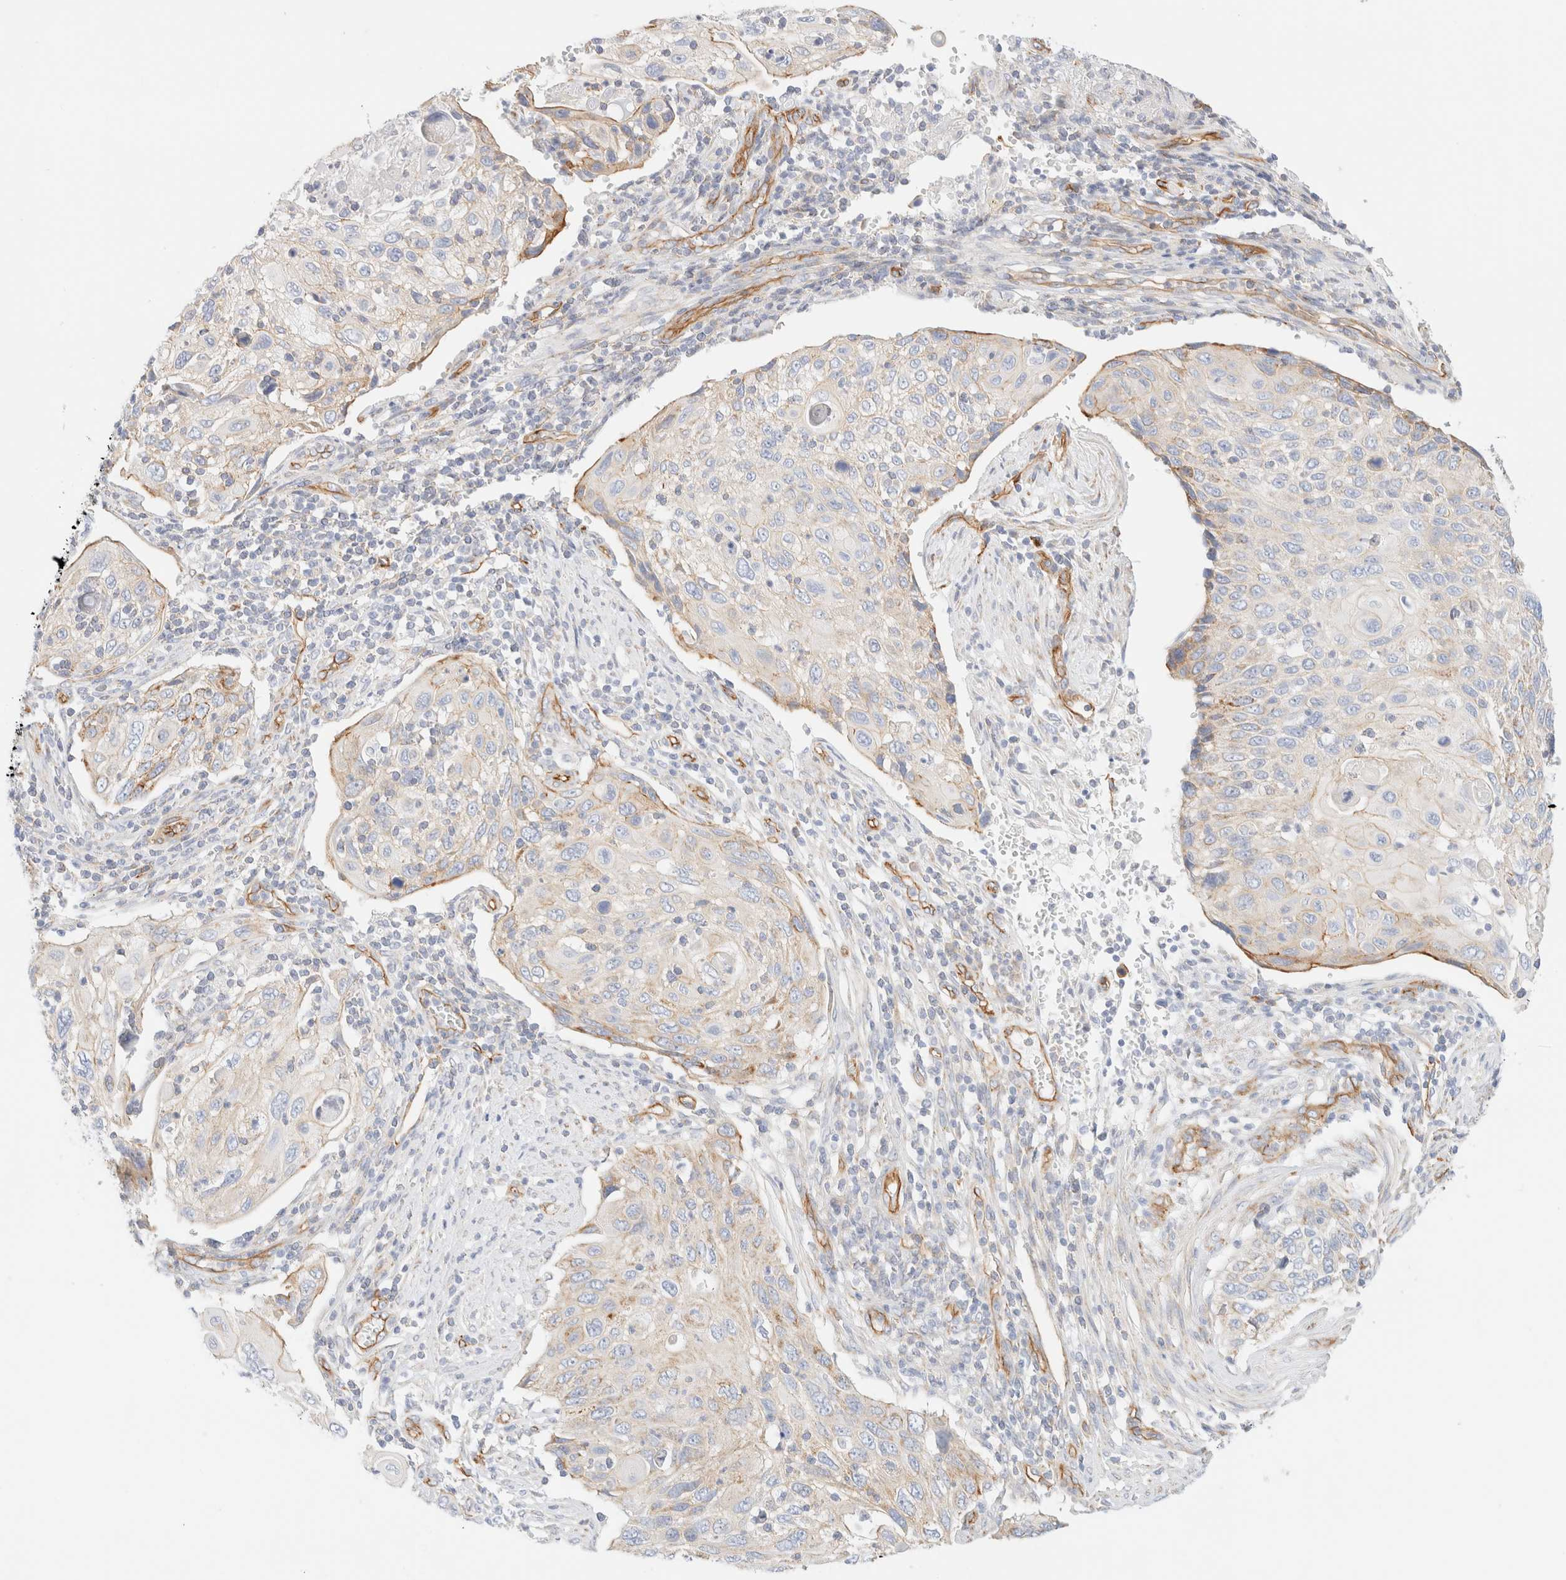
{"staining": {"intensity": "weak", "quantity": "<25%", "location": "cytoplasmic/membranous"}, "tissue": "cervical cancer", "cell_type": "Tumor cells", "image_type": "cancer", "snomed": [{"axis": "morphology", "description": "Squamous cell carcinoma, NOS"}, {"axis": "topography", "description": "Cervix"}], "caption": "Immunohistochemical staining of cervical squamous cell carcinoma reveals no significant expression in tumor cells.", "gene": "CYB5R4", "patient": {"sex": "female", "age": 70}}